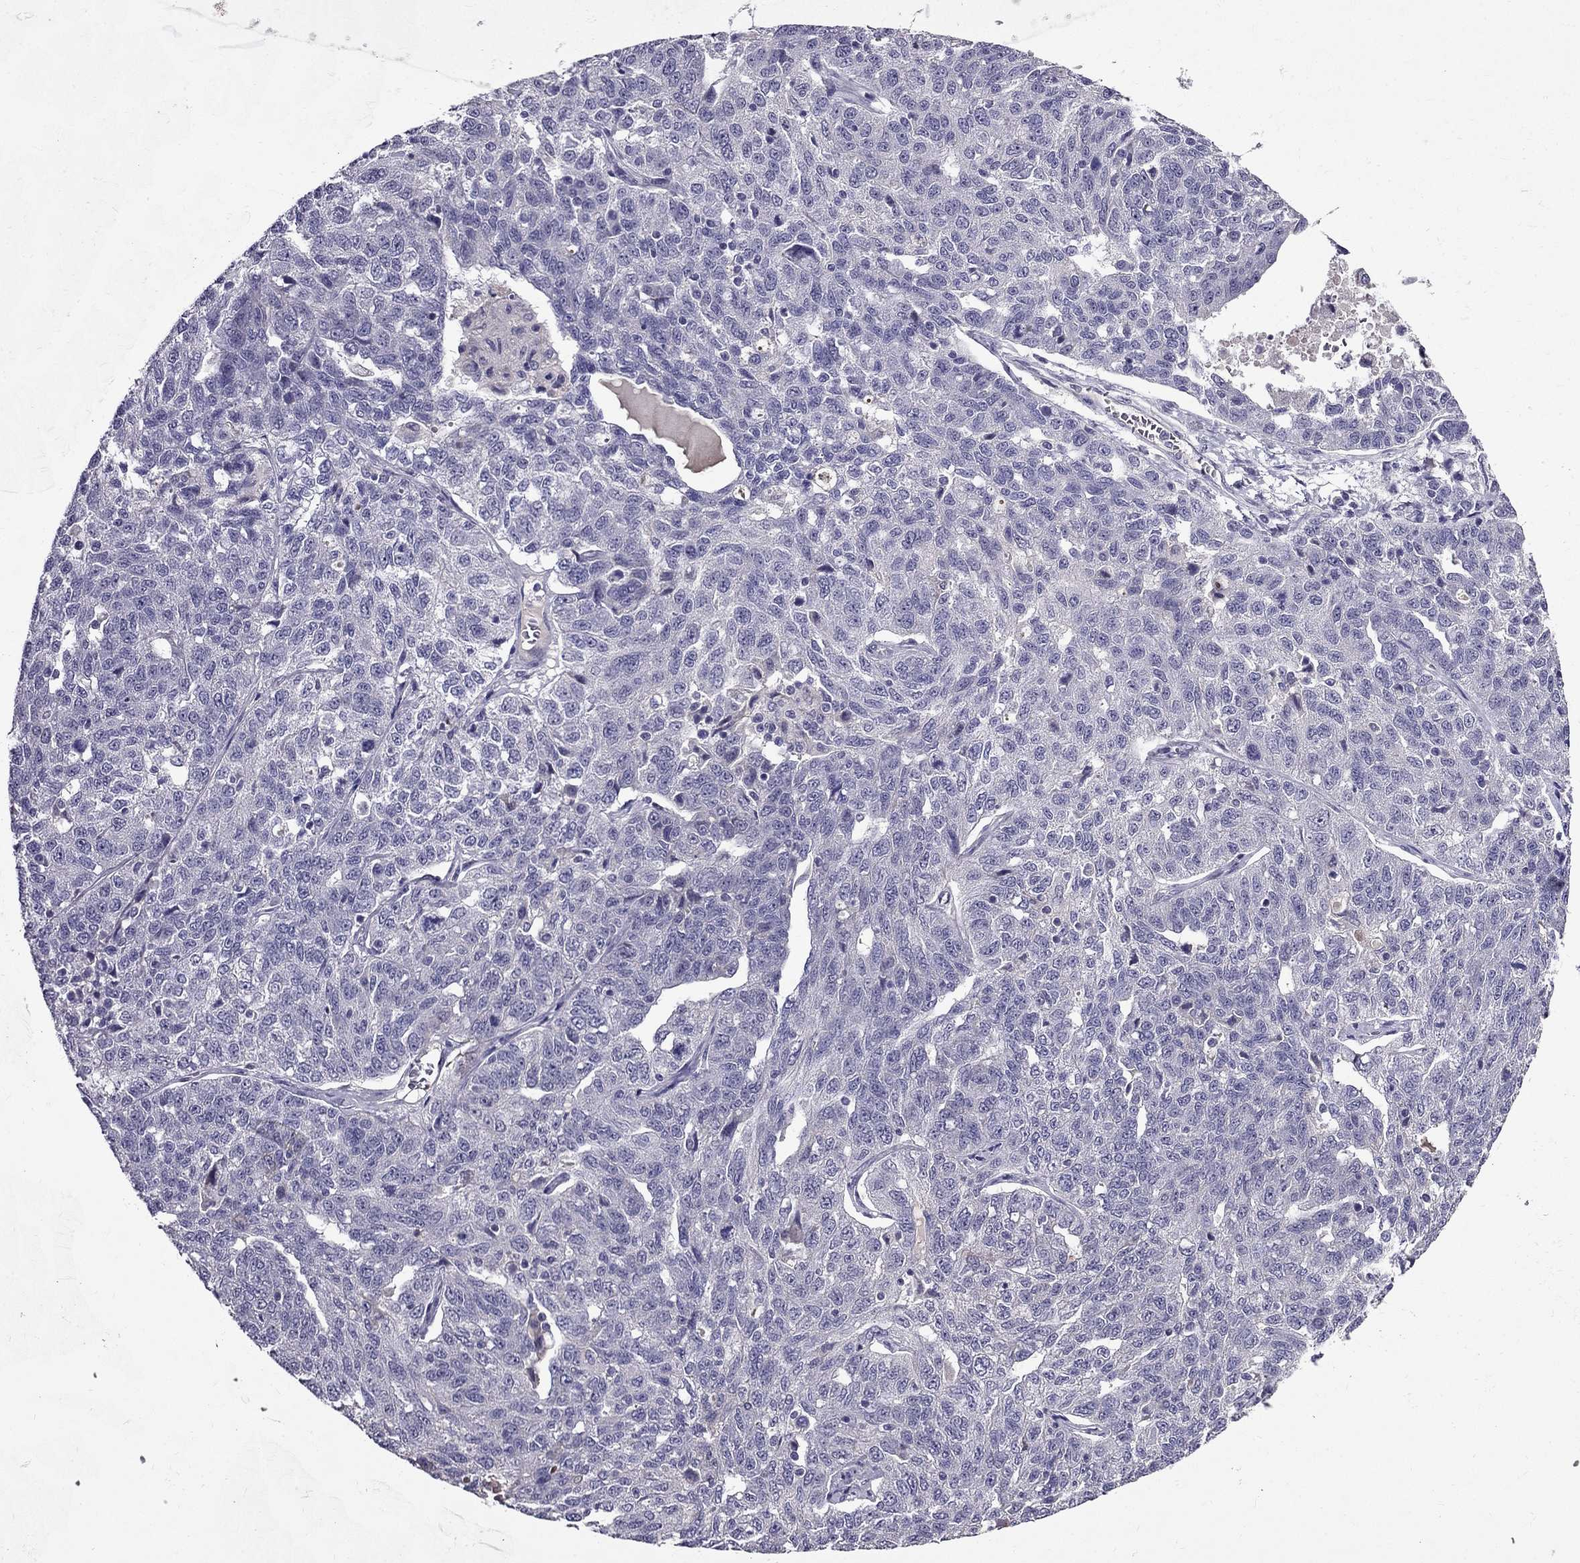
{"staining": {"intensity": "negative", "quantity": "none", "location": "none"}, "tissue": "ovarian cancer", "cell_type": "Tumor cells", "image_type": "cancer", "snomed": [{"axis": "morphology", "description": "Cystadenocarcinoma, serous, NOS"}, {"axis": "topography", "description": "Ovary"}], "caption": "An immunohistochemistry histopathology image of ovarian serous cystadenocarcinoma is shown. There is no staining in tumor cells of ovarian serous cystadenocarcinoma.", "gene": "DUSP15", "patient": {"sex": "female", "age": 71}}